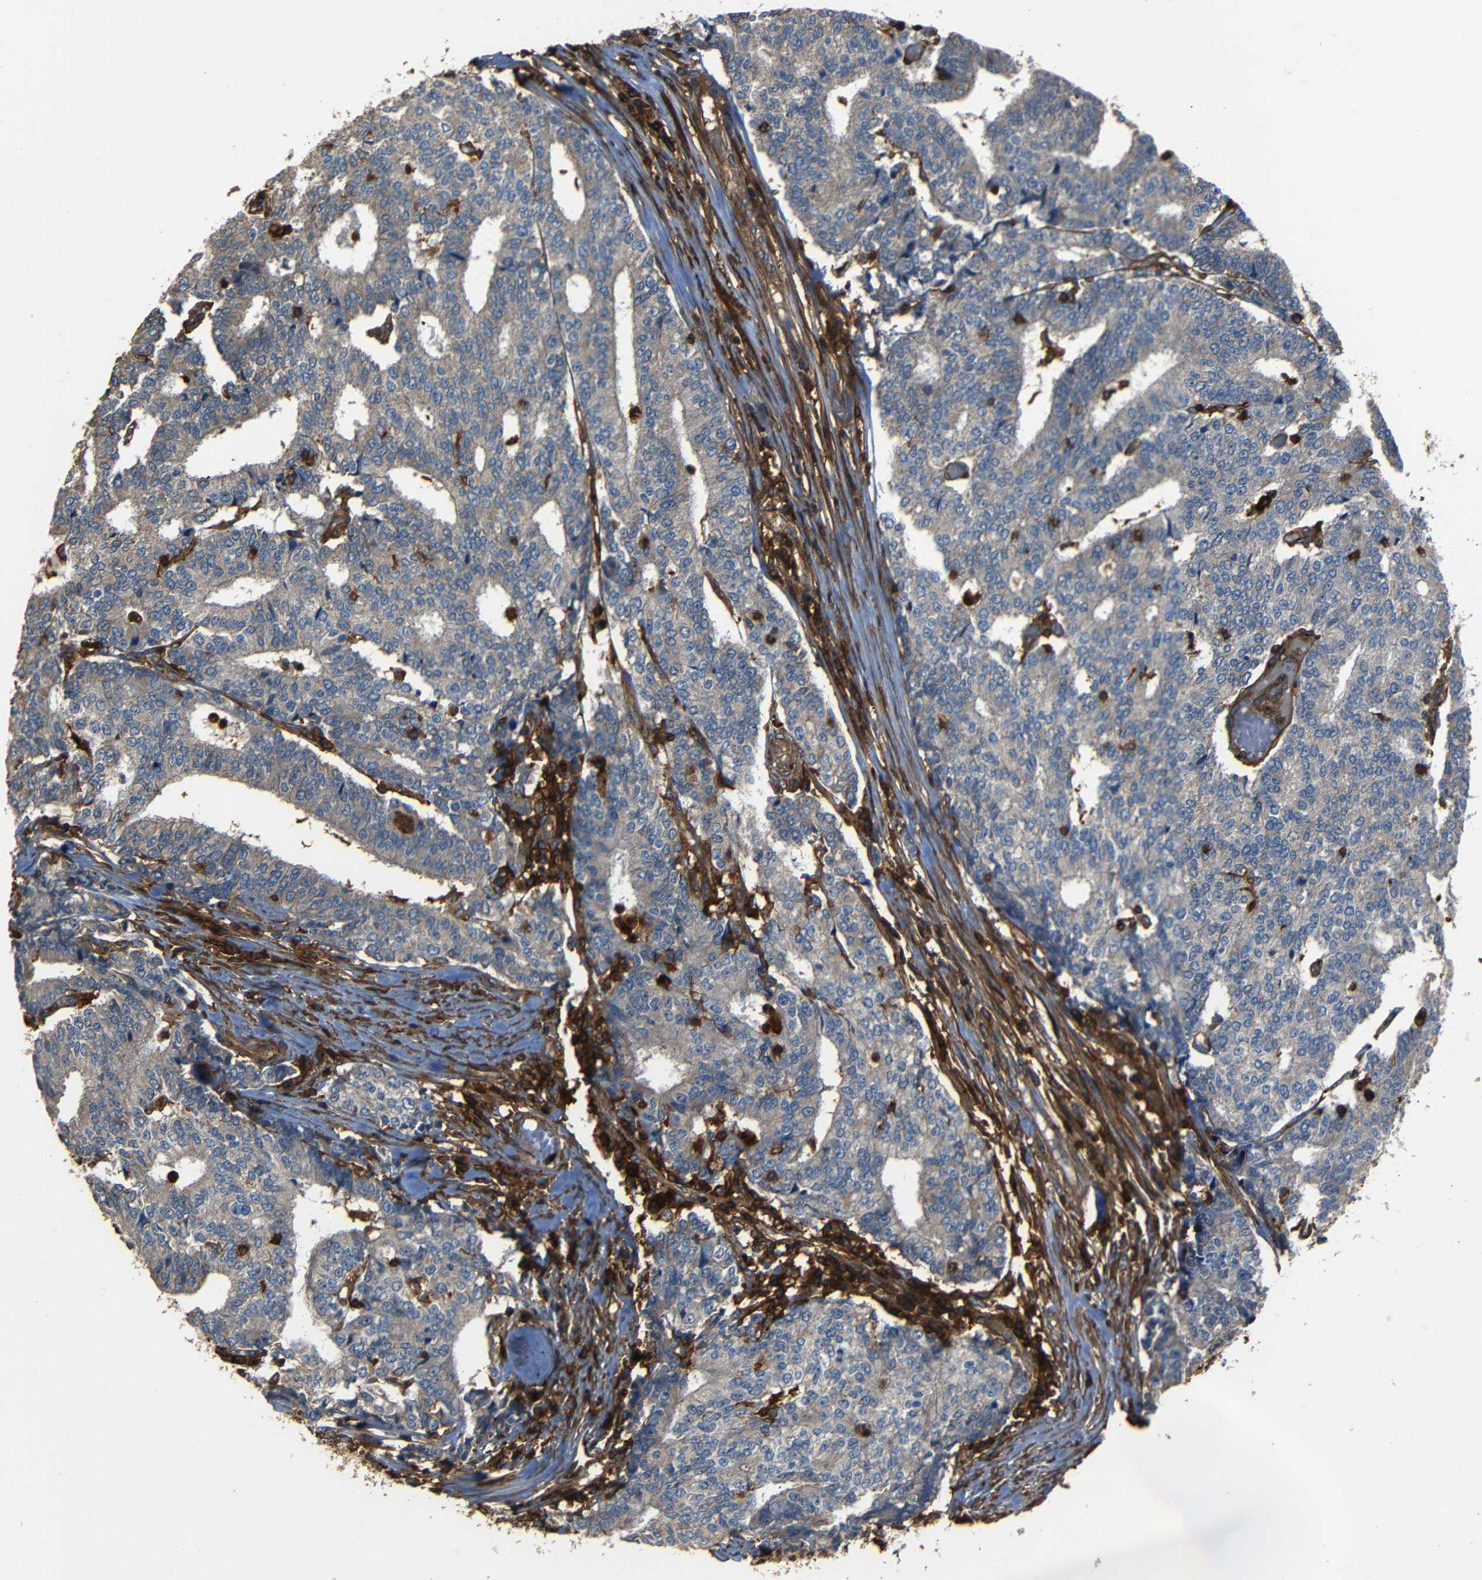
{"staining": {"intensity": "weak", "quantity": ">75%", "location": "cytoplasmic/membranous"}, "tissue": "prostate cancer", "cell_type": "Tumor cells", "image_type": "cancer", "snomed": [{"axis": "morphology", "description": "Normal tissue, NOS"}, {"axis": "morphology", "description": "Adenocarcinoma, High grade"}, {"axis": "topography", "description": "Prostate"}, {"axis": "topography", "description": "Seminal veicle"}], "caption": "Prostate cancer (high-grade adenocarcinoma) stained for a protein (brown) exhibits weak cytoplasmic/membranous positive expression in about >75% of tumor cells.", "gene": "ADGRE5", "patient": {"sex": "male", "age": 55}}